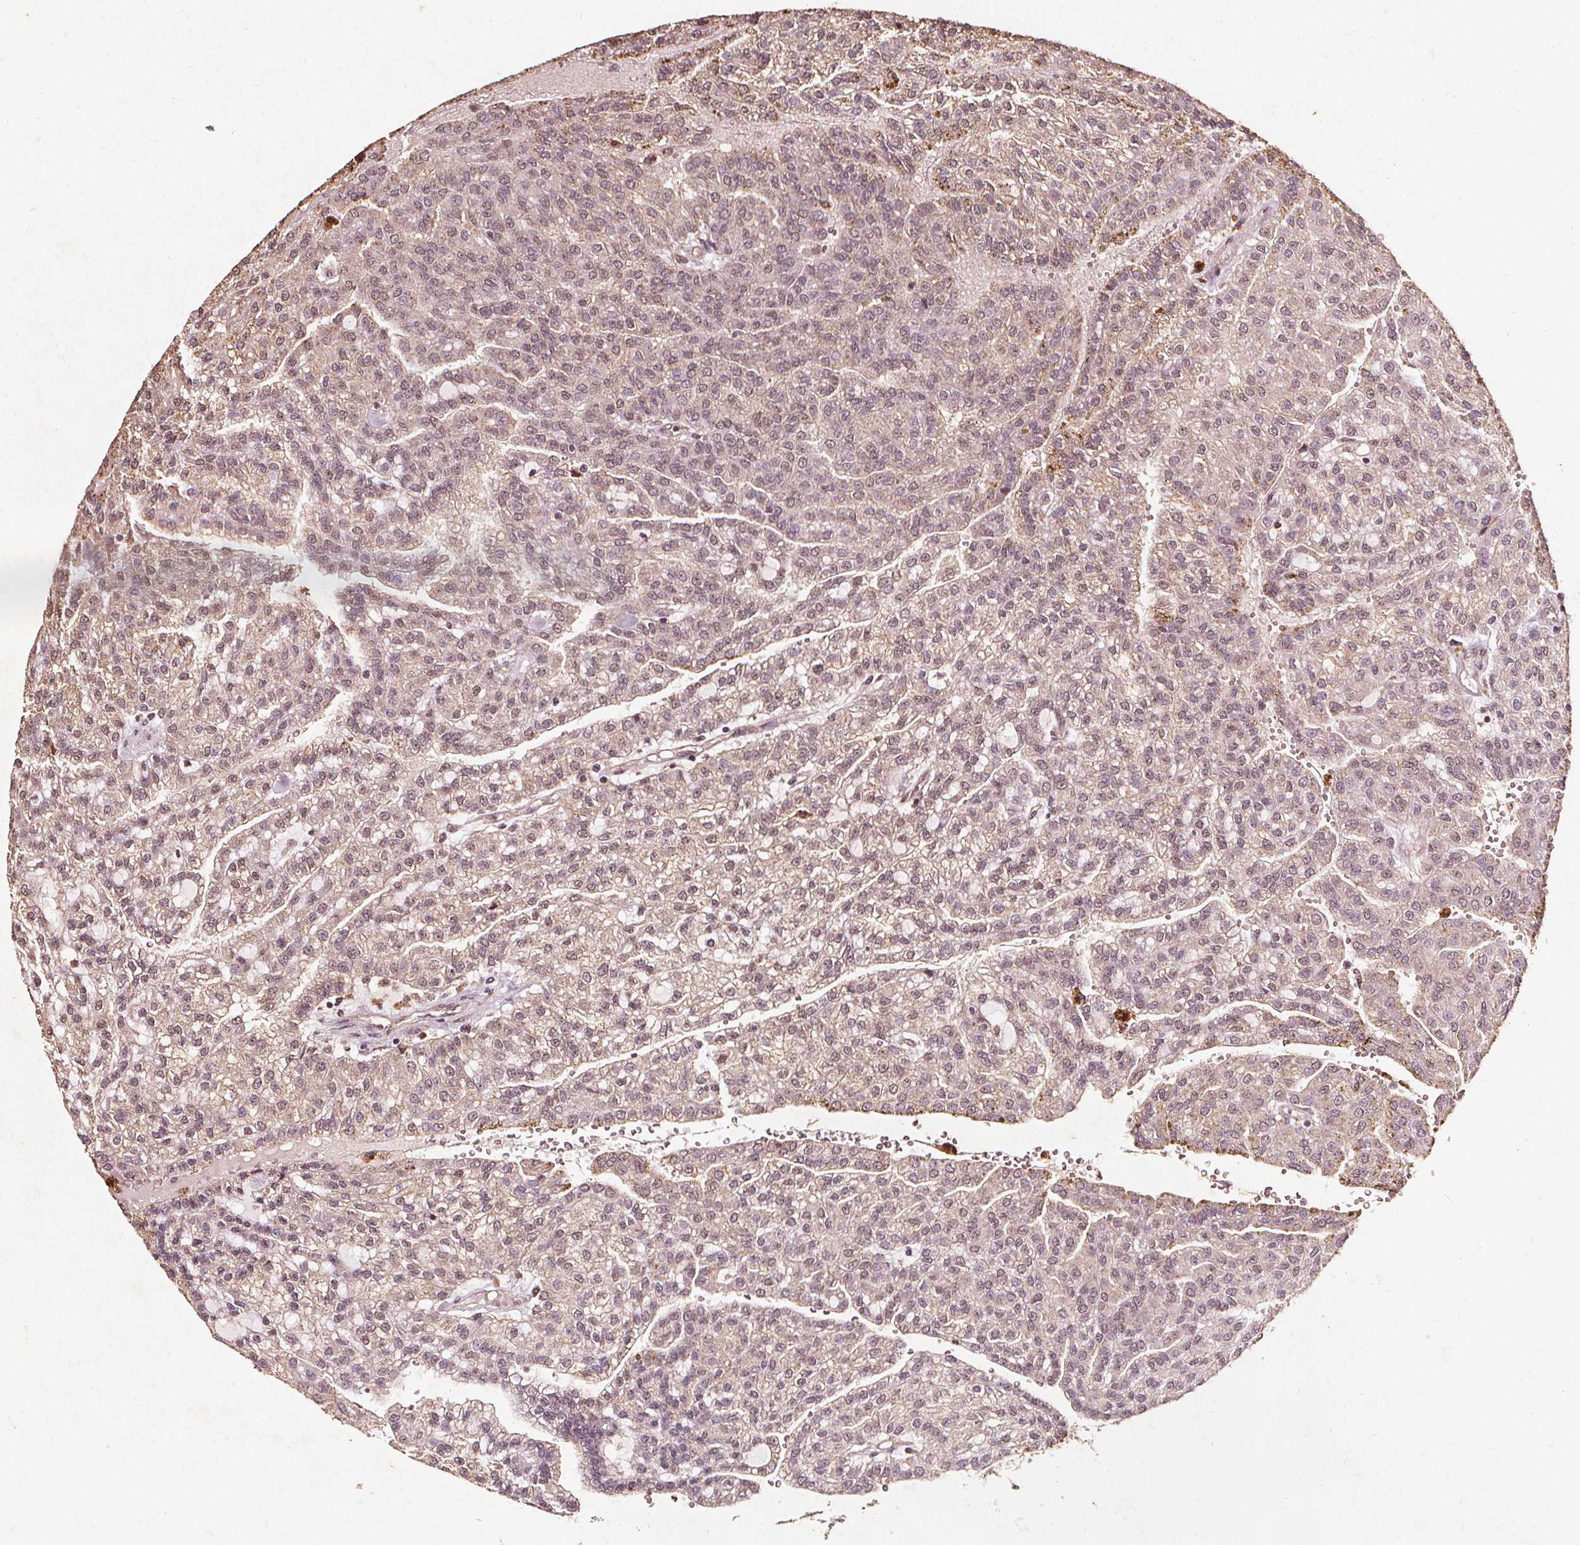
{"staining": {"intensity": "weak", "quantity": "25%-75%", "location": "cytoplasmic/membranous,nuclear"}, "tissue": "renal cancer", "cell_type": "Tumor cells", "image_type": "cancer", "snomed": [{"axis": "morphology", "description": "Adenocarcinoma, NOS"}, {"axis": "topography", "description": "Kidney"}], "caption": "A brown stain shows weak cytoplasmic/membranous and nuclear staining of a protein in adenocarcinoma (renal) tumor cells.", "gene": "ABCA1", "patient": {"sex": "male", "age": 63}}